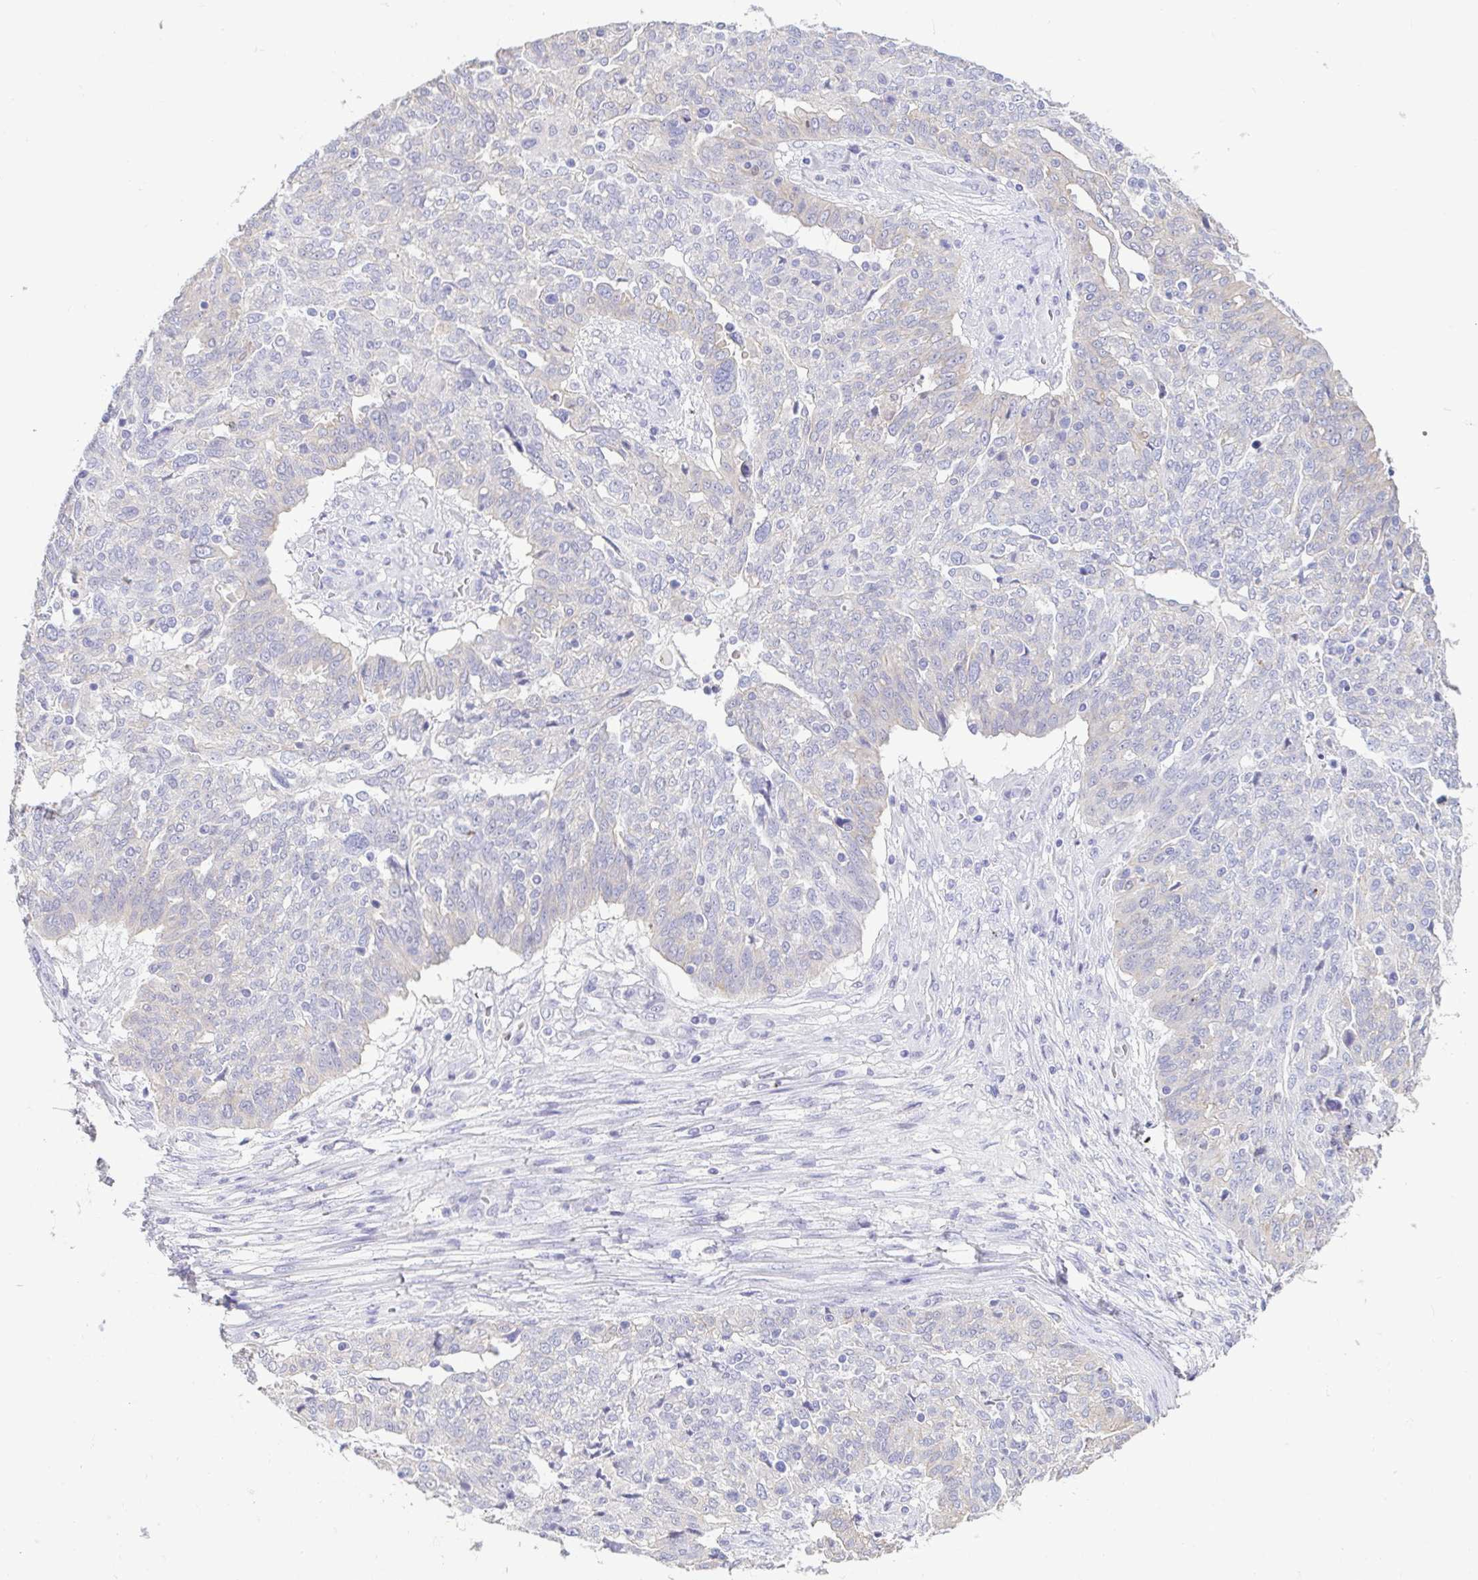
{"staining": {"intensity": "negative", "quantity": "none", "location": "none"}, "tissue": "ovarian cancer", "cell_type": "Tumor cells", "image_type": "cancer", "snomed": [{"axis": "morphology", "description": "Cystadenocarcinoma, serous, NOS"}, {"axis": "topography", "description": "Ovary"}], "caption": "High magnification brightfield microscopy of serous cystadenocarcinoma (ovarian) stained with DAB (3,3'-diaminobenzidine) (brown) and counterstained with hematoxylin (blue): tumor cells show no significant staining.", "gene": "FABP3", "patient": {"sex": "female", "age": 67}}